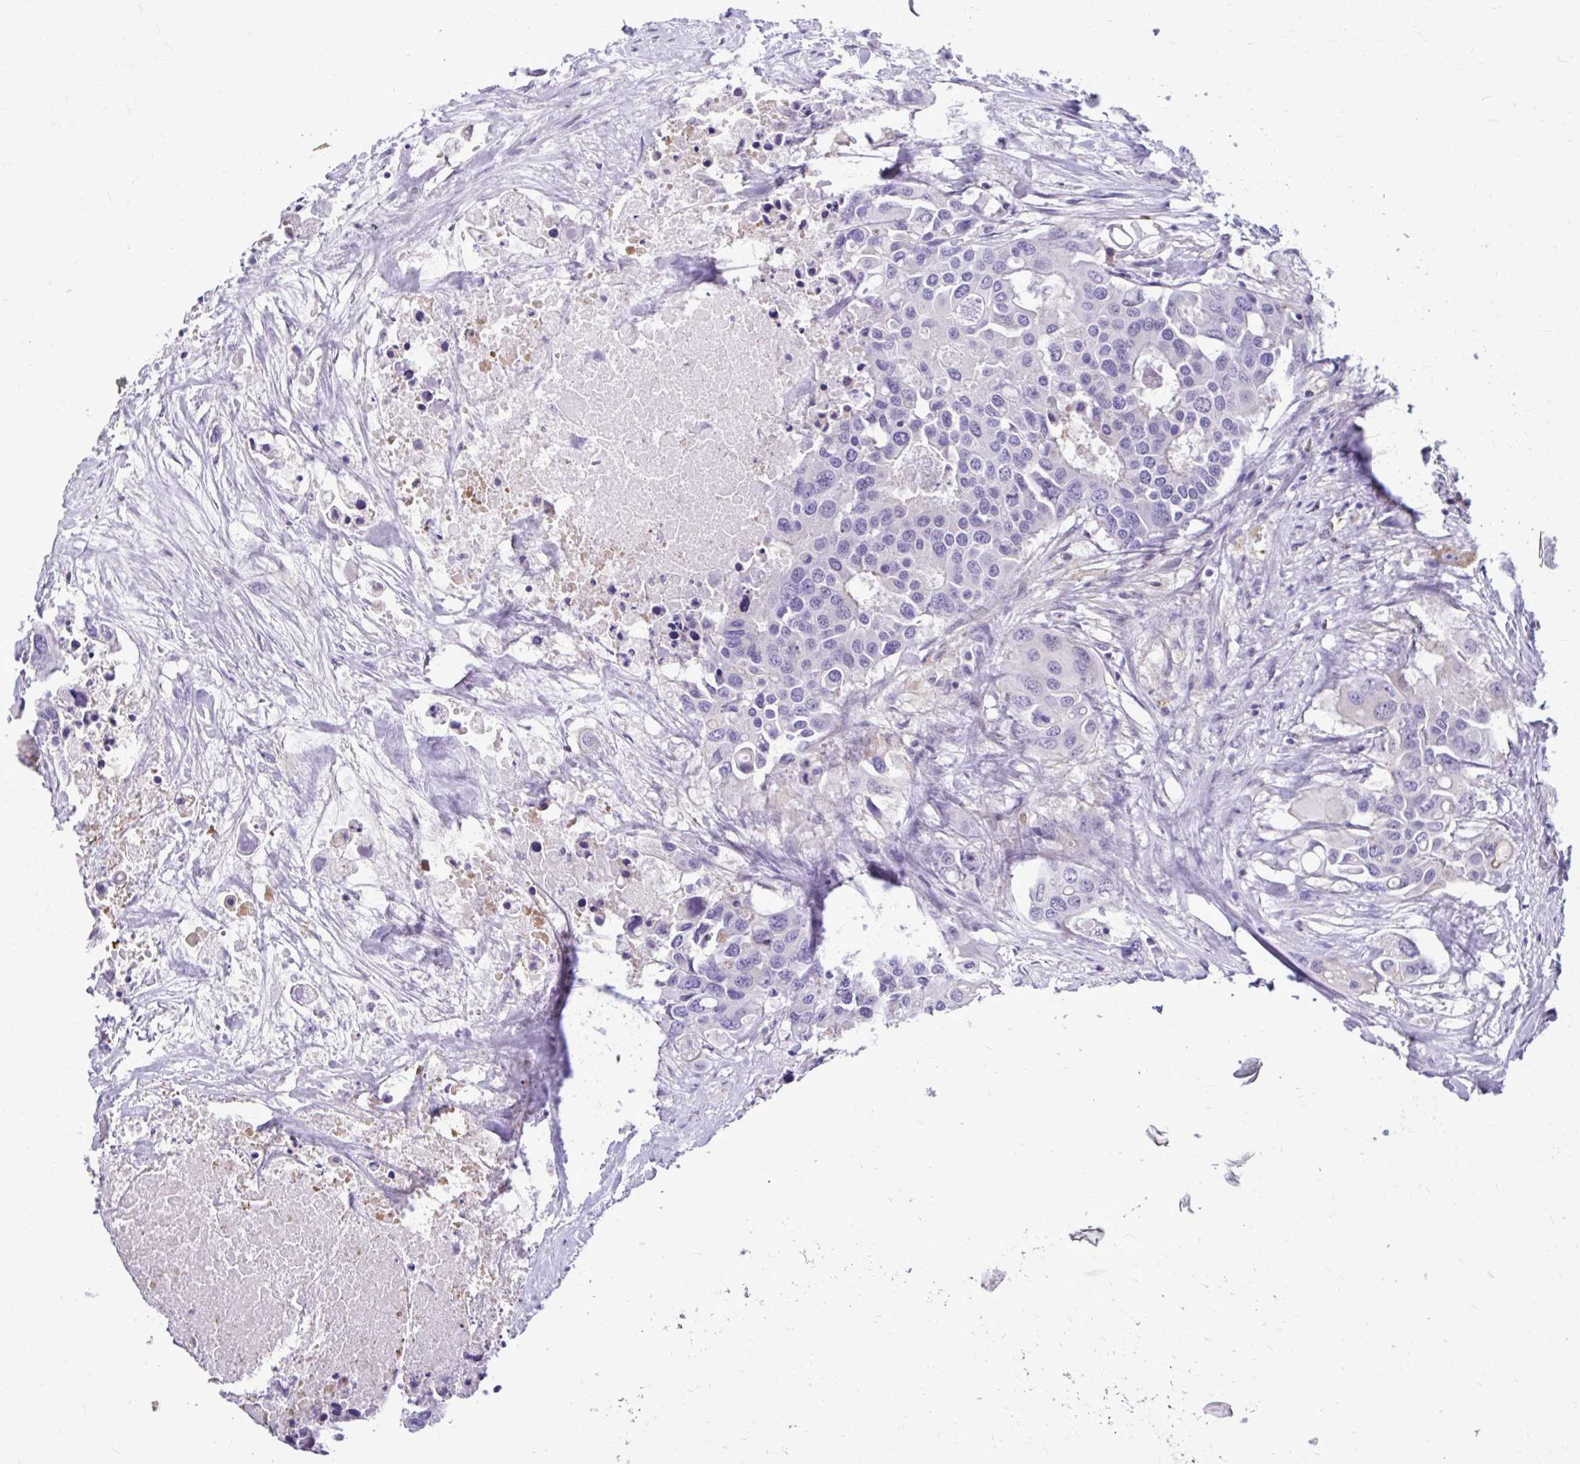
{"staining": {"intensity": "negative", "quantity": "none", "location": "none"}, "tissue": "colorectal cancer", "cell_type": "Tumor cells", "image_type": "cancer", "snomed": [{"axis": "morphology", "description": "Adenocarcinoma, NOS"}, {"axis": "topography", "description": "Colon"}], "caption": "DAB (3,3'-diaminobenzidine) immunohistochemical staining of colorectal cancer (adenocarcinoma) exhibits no significant staining in tumor cells.", "gene": "RASL11B", "patient": {"sex": "male", "age": 77}}